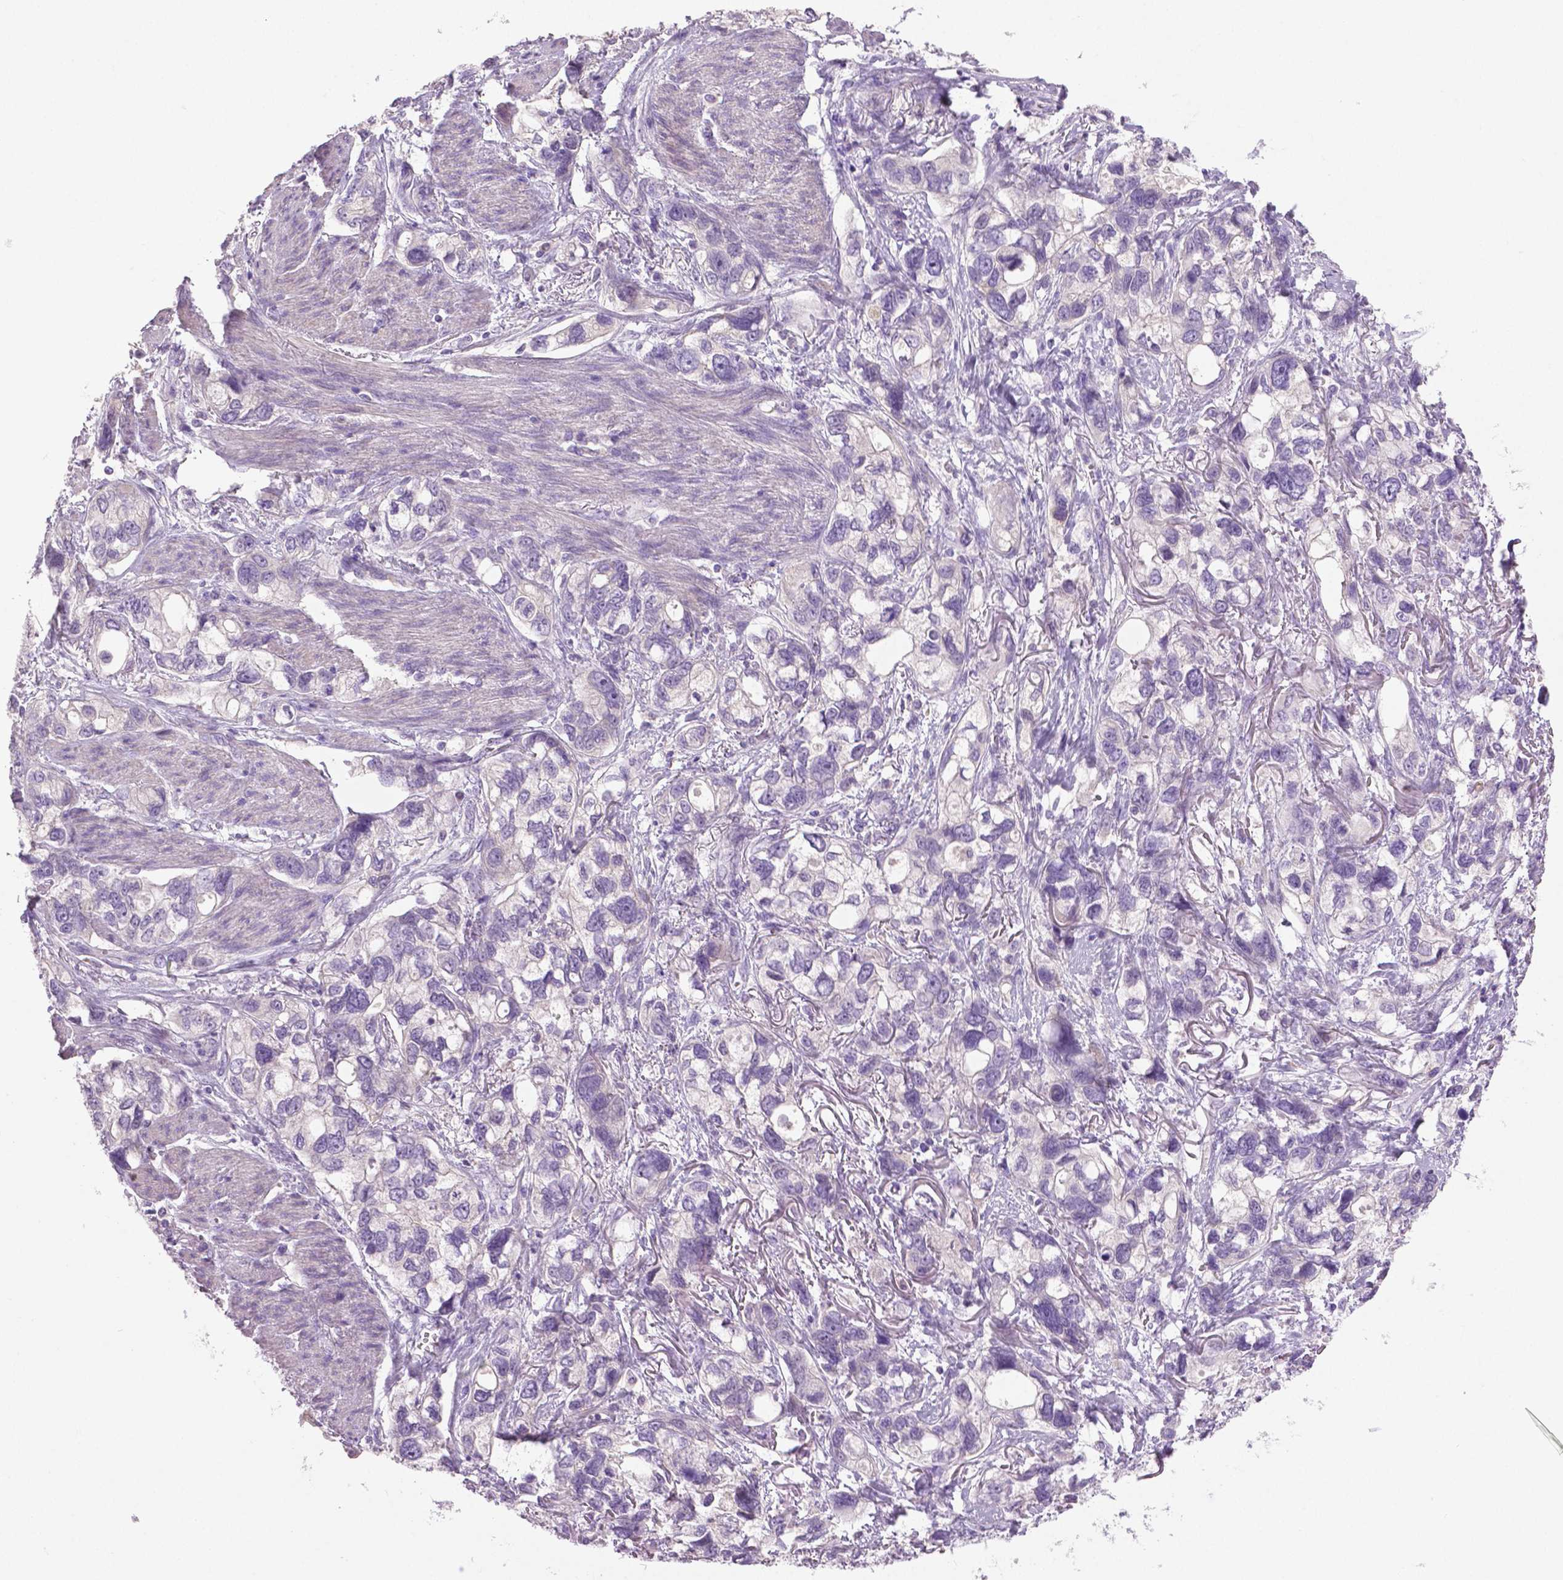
{"staining": {"intensity": "negative", "quantity": "none", "location": "none"}, "tissue": "stomach cancer", "cell_type": "Tumor cells", "image_type": "cancer", "snomed": [{"axis": "morphology", "description": "Adenocarcinoma, NOS"}, {"axis": "topography", "description": "Stomach, upper"}], "caption": "This is an IHC image of human stomach cancer. There is no staining in tumor cells.", "gene": "DNAH12", "patient": {"sex": "female", "age": 81}}